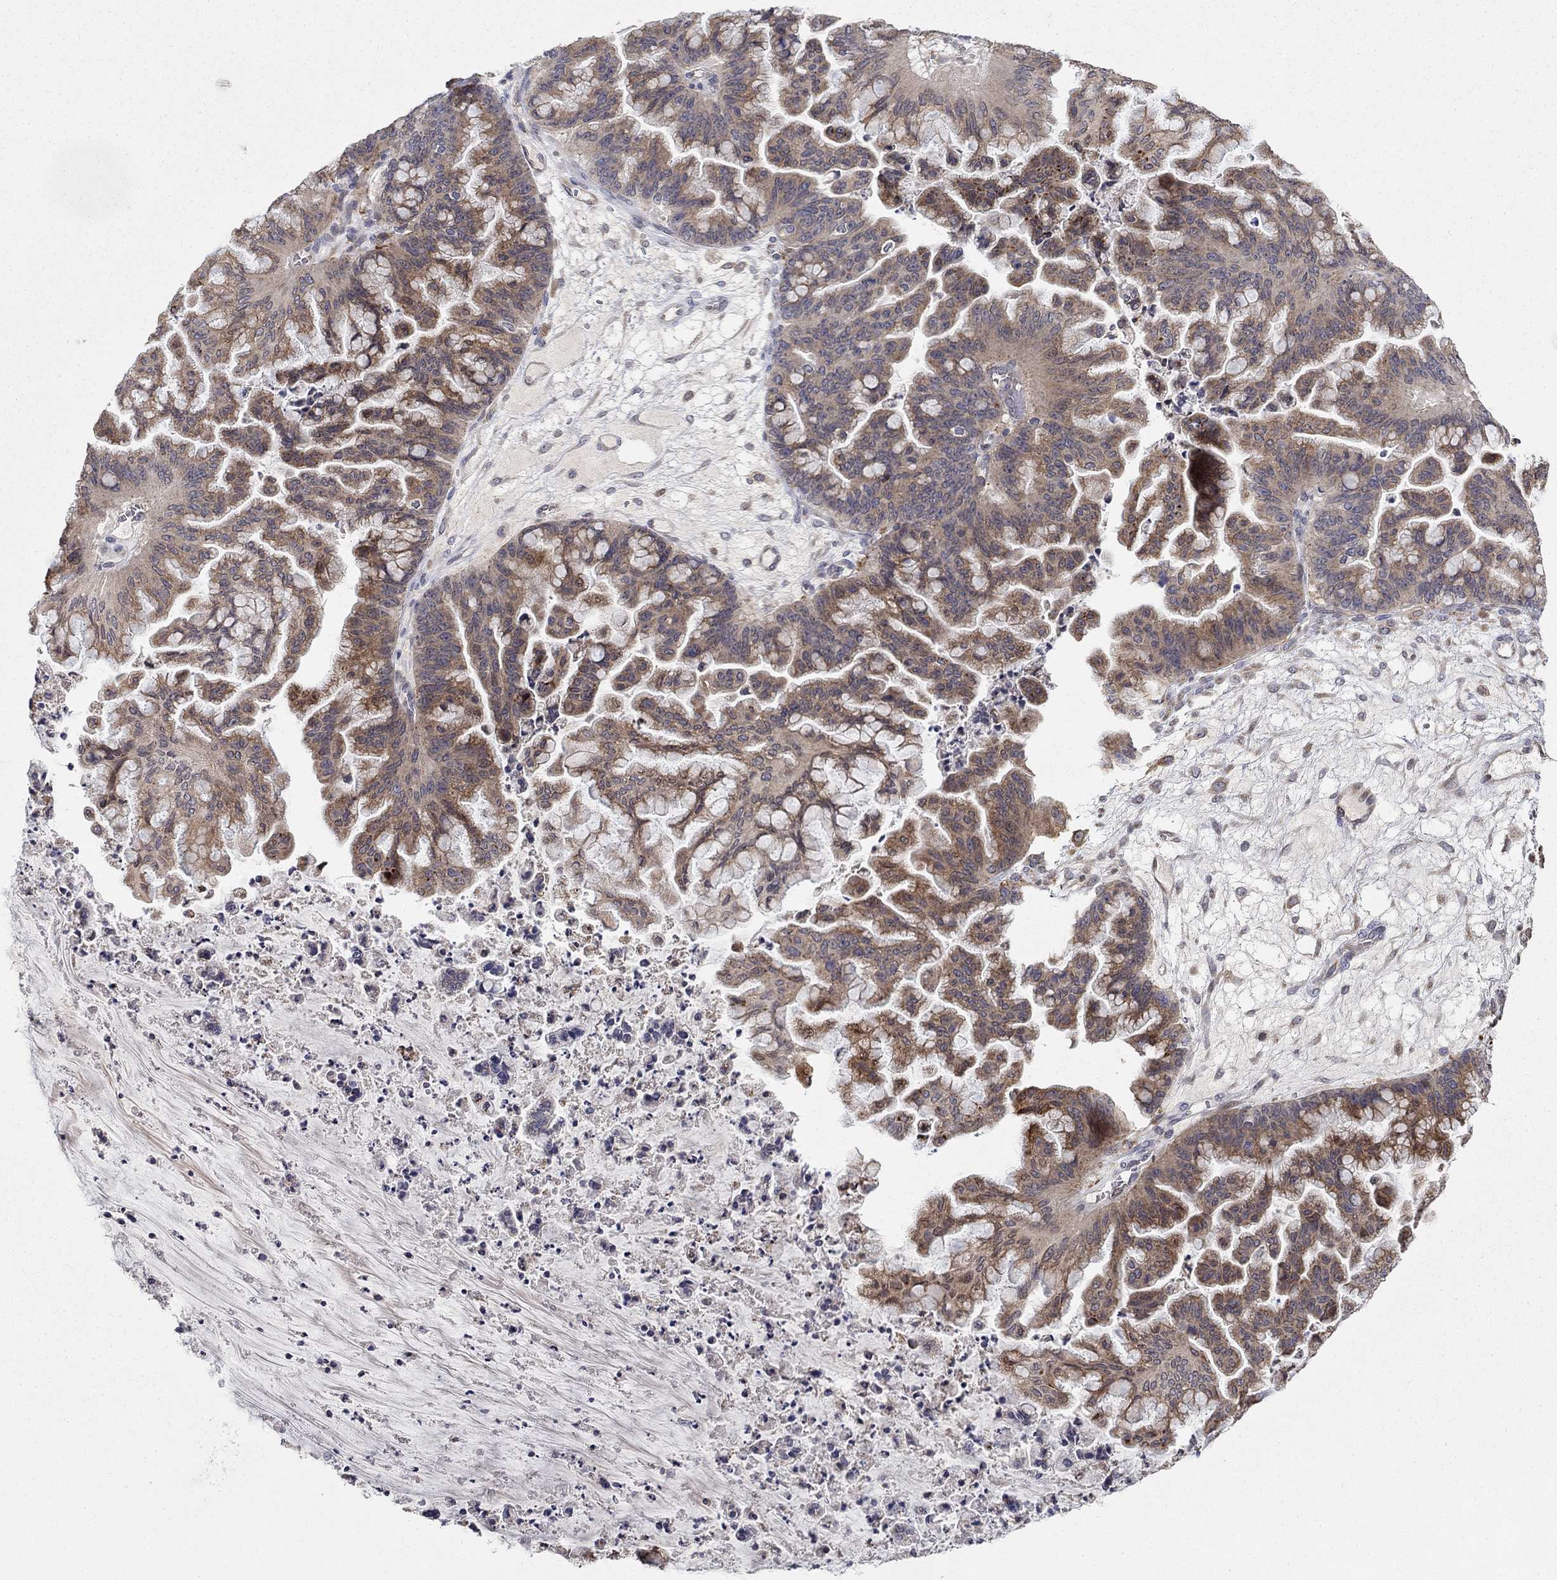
{"staining": {"intensity": "moderate", "quantity": "25%-75%", "location": "cytoplasmic/membranous"}, "tissue": "ovarian cancer", "cell_type": "Tumor cells", "image_type": "cancer", "snomed": [{"axis": "morphology", "description": "Cystadenocarcinoma, mucinous, NOS"}, {"axis": "topography", "description": "Ovary"}], "caption": "Tumor cells display medium levels of moderate cytoplasmic/membranous expression in approximately 25%-75% of cells in human mucinous cystadenocarcinoma (ovarian). The protein of interest is stained brown, and the nuclei are stained in blue (DAB IHC with brightfield microscopy, high magnification).", "gene": "LPCAT4", "patient": {"sex": "female", "age": 67}}